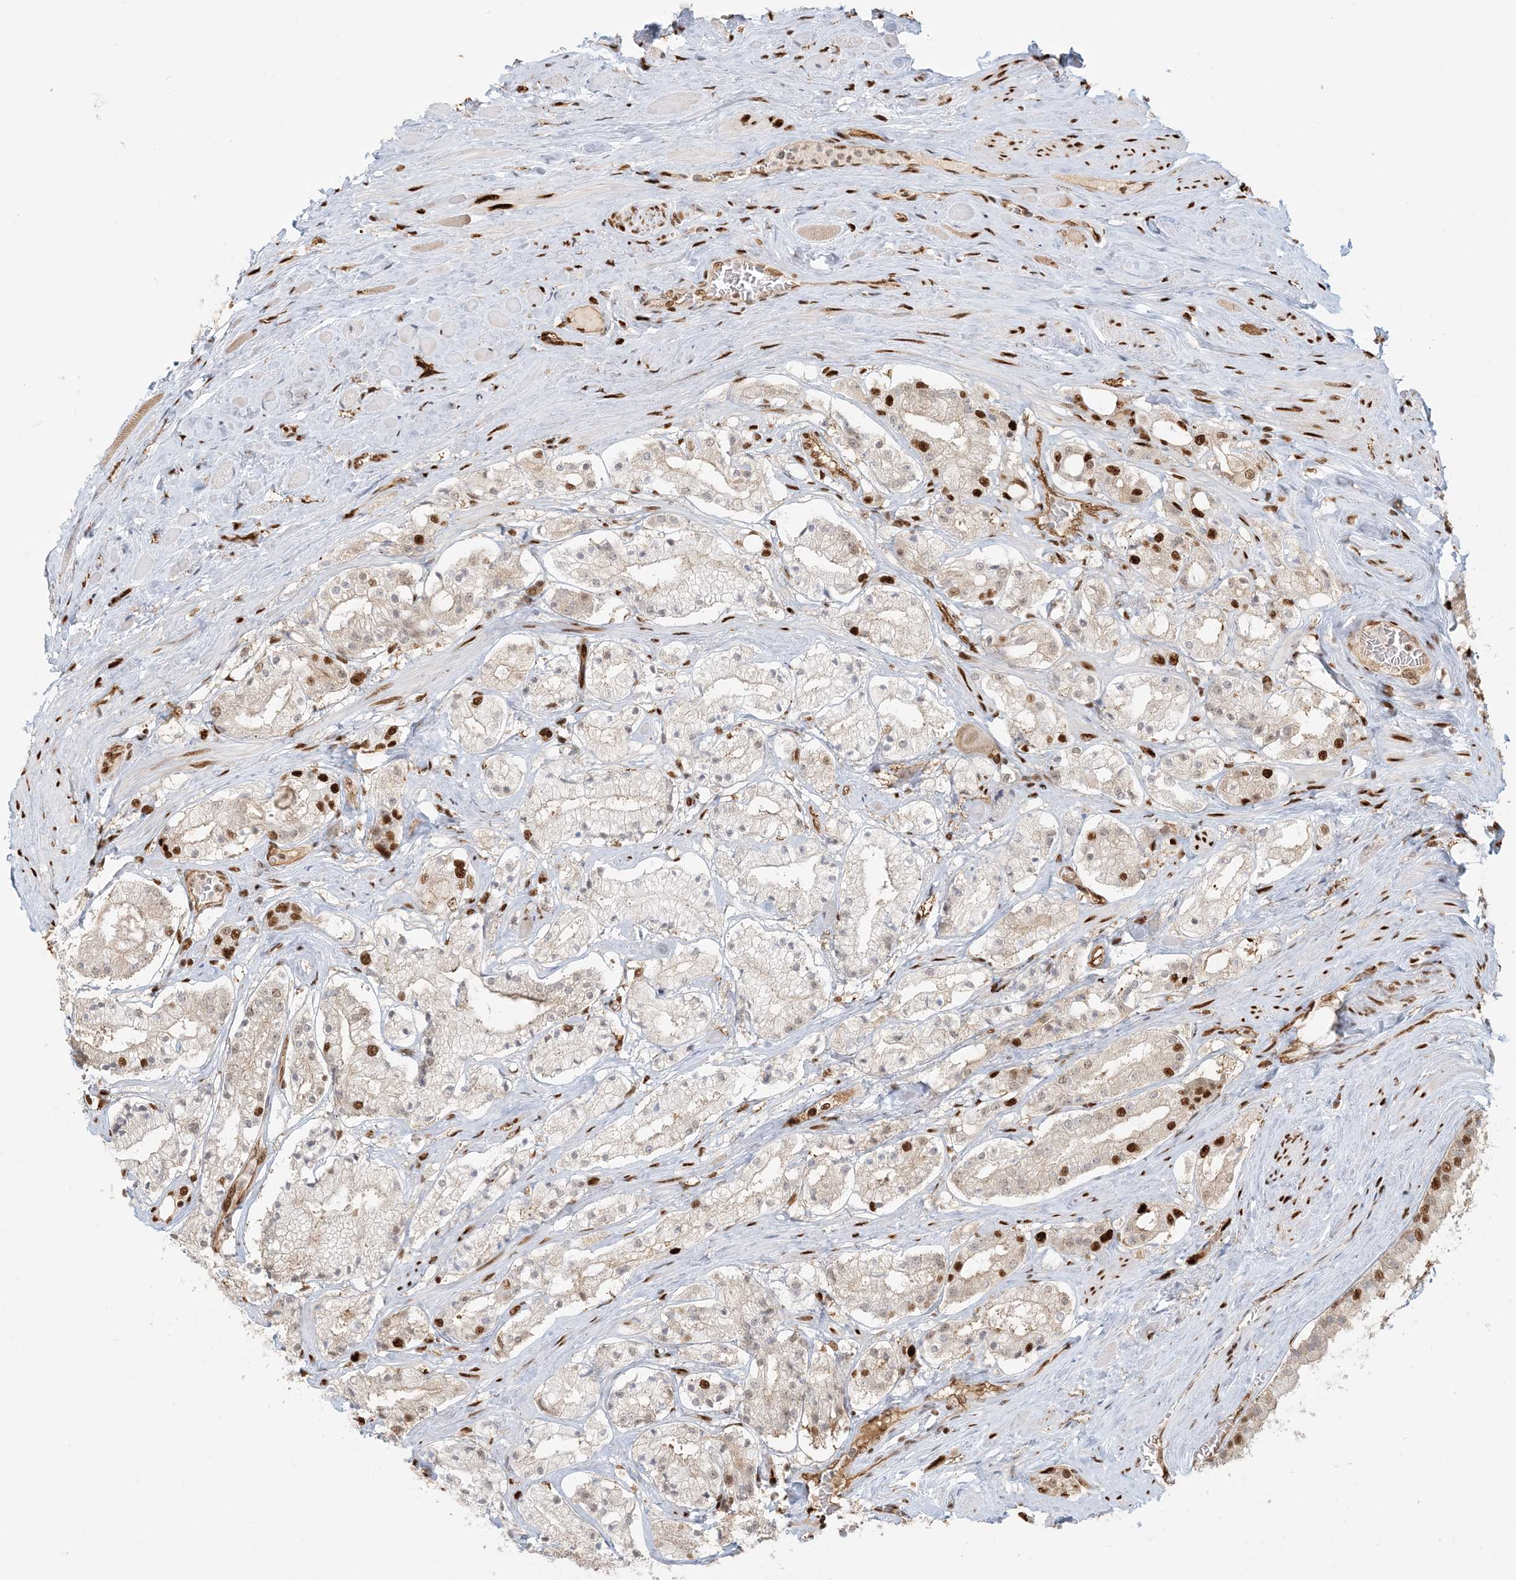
{"staining": {"intensity": "moderate", "quantity": "25%-75%", "location": "cytoplasmic/membranous,nuclear"}, "tissue": "prostate cancer", "cell_type": "Tumor cells", "image_type": "cancer", "snomed": [{"axis": "morphology", "description": "Adenocarcinoma, High grade"}, {"axis": "topography", "description": "Prostate"}], "caption": "Immunohistochemistry staining of prostate cancer, which demonstrates medium levels of moderate cytoplasmic/membranous and nuclear positivity in about 25%-75% of tumor cells indicating moderate cytoplasmic/membranous and nuclear protein expression. The staining was performed using DAB (brown) for protein detection and nuclei were counterstained in hematoxylin (blue).", "gene": "CKS2", "patient": {"sex": "male", "age": 64}}